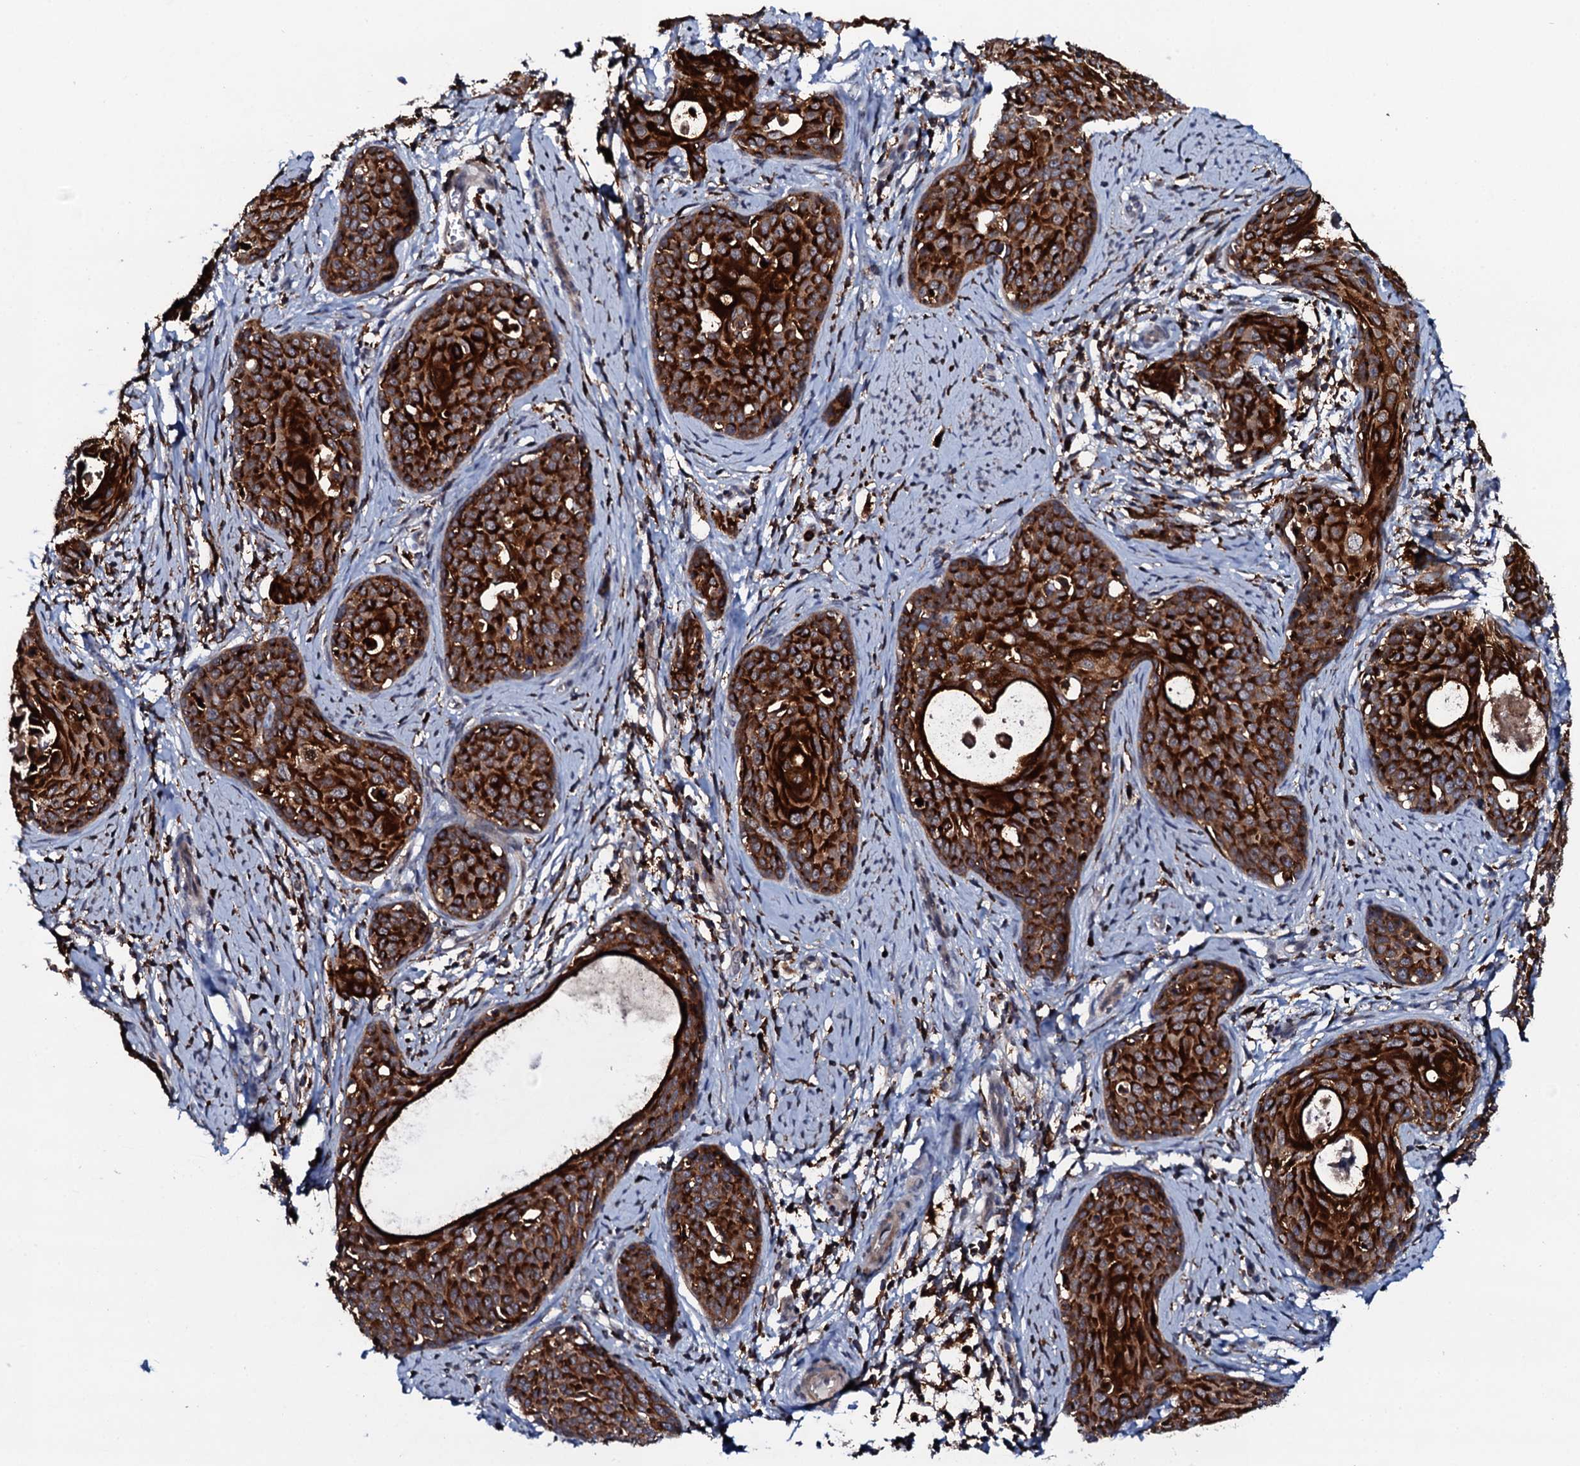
{"staining": {"intensity": "strong", "quantity": ">75%", "location": "cytoplasmic/membranous"}, "tissue": "cervical cancer", "cell_type": "Tumor cells", "image_type": "cancer", "snomed": [{"axis": "morphology", "description": "Squamous cell carcinoma, NOS"}, {"axis": "topography", "description": "Cervix"}], "caption": "Immunohistochemistry of human cervical squamous cell carcinoma demonstrates high levels of strong cytoplasmic/membranous positivity in approximately >75% of tumor cells.", "gene": "VAMP8", "patient": {"sex": "female", "age": 52}}